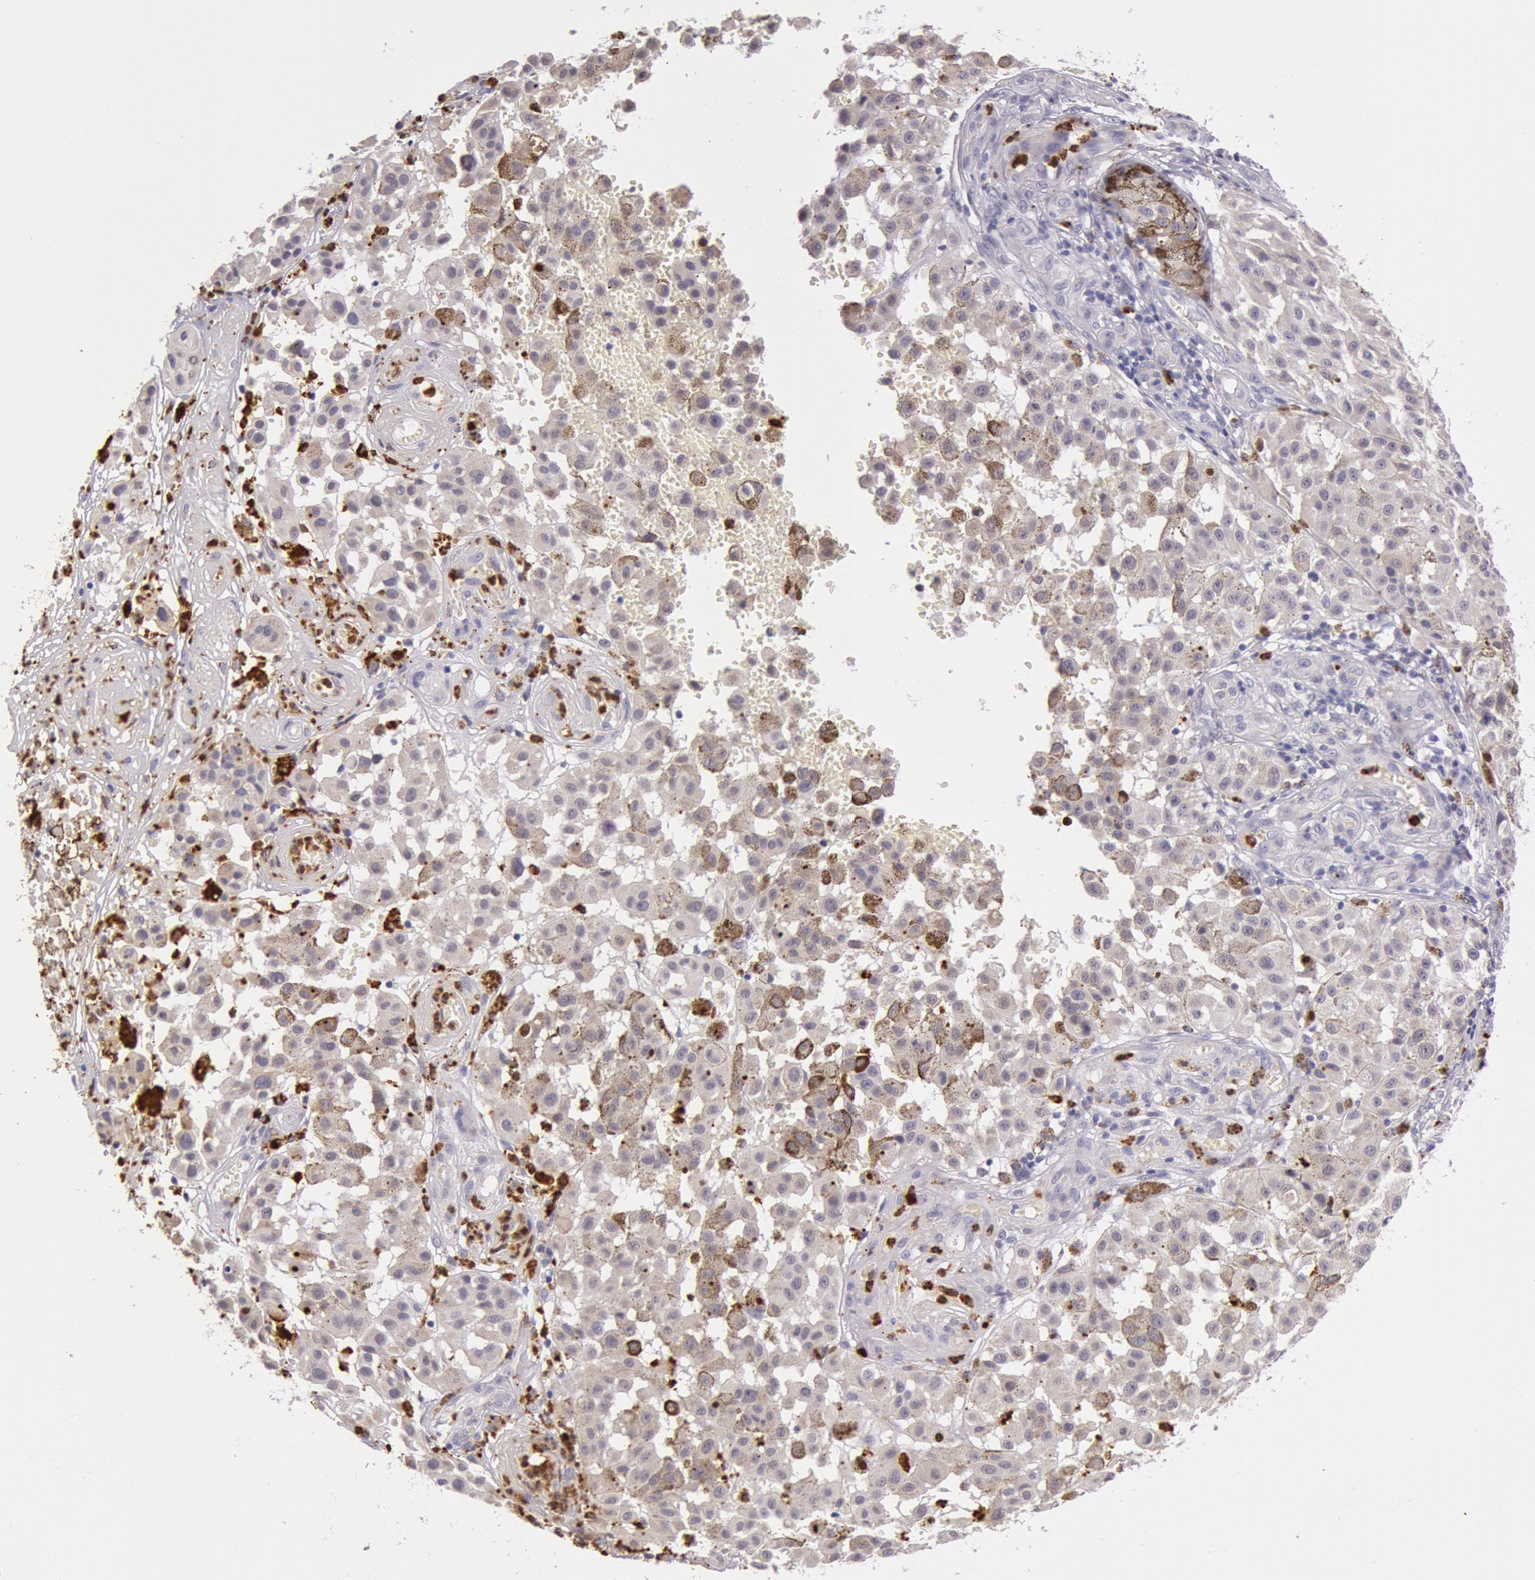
{"staining": {"intensity": "negative", "quantity": "none", "location": "none"}, "tissue": "melanoma", "cell_type": "Tumor cells", "image_type": "cancer", "snomed": [{"axis": "morphology", "description": "Malignant melanoma, NOS"}, {"axis": "topography", "description": "Skin"}], "caption": "Immunohistochemical staining of melanoma shows no significant expression in tumor cells. (Stains: DAB (3,3'-diaminobenzidine) IHC with hematoxylin counter stain, Microscopy: brightfield microscopy at high magnification).", "gene": "KDM6A", "patient": {"sex": "female", "age": 64}}